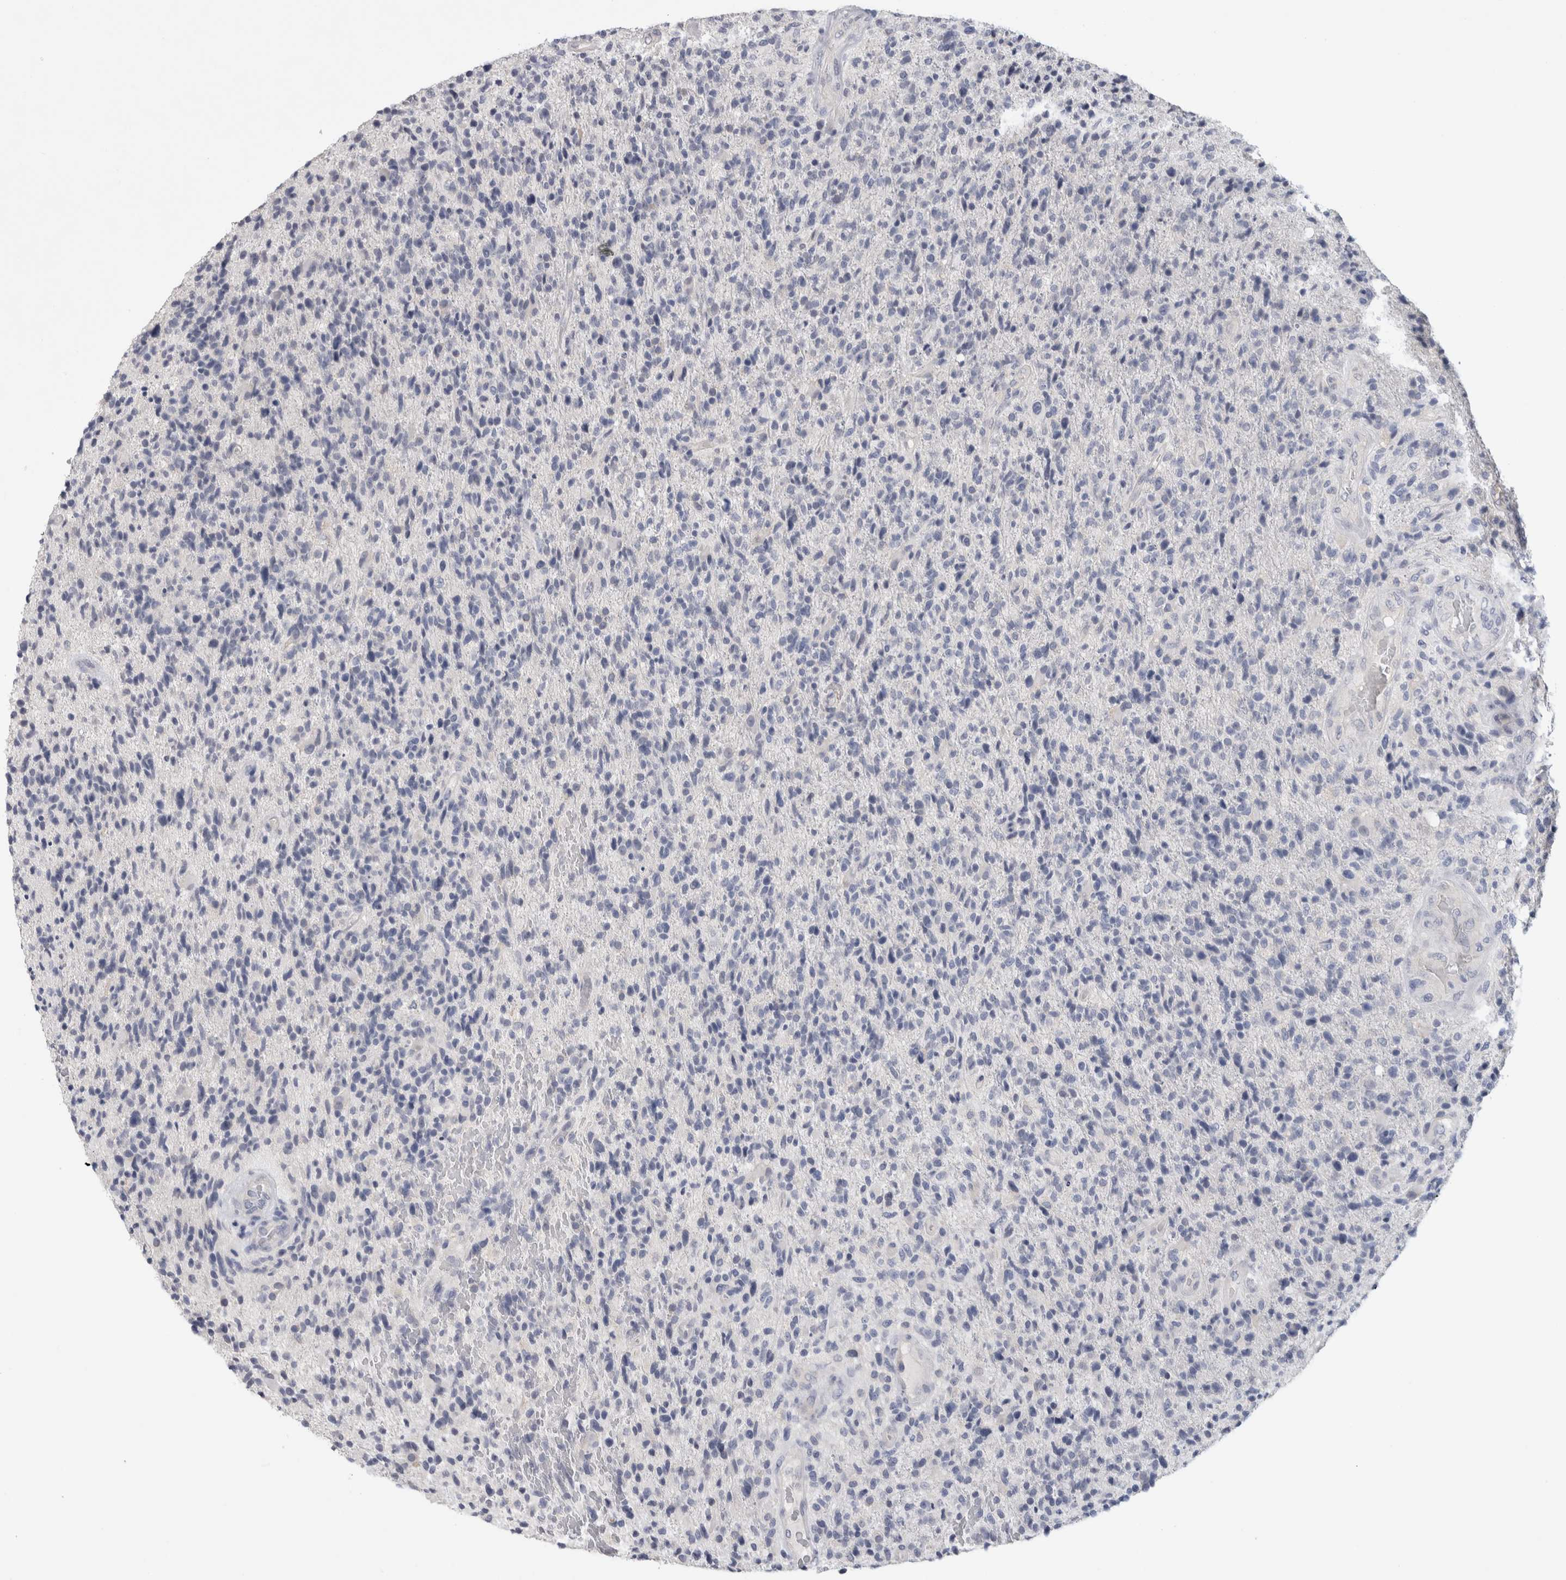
{"staining": {"intensity": "negative", "quantity": "none", "location": "none"}, "tissue": "glioma", "cell_type": "Tumor cells", "image_type": "cancer", "snomed": [{"axis": "morphology", "description": "Glioma, malignant, High grade"}, {"axis": "topography", "description": "Brain"}], "caption": "This is an immunohistochemistry micrograph of glioma. There is no positivity in tumor cells.", "gene": "TONSL", "patient": {"sex": "male", "age": 72}}